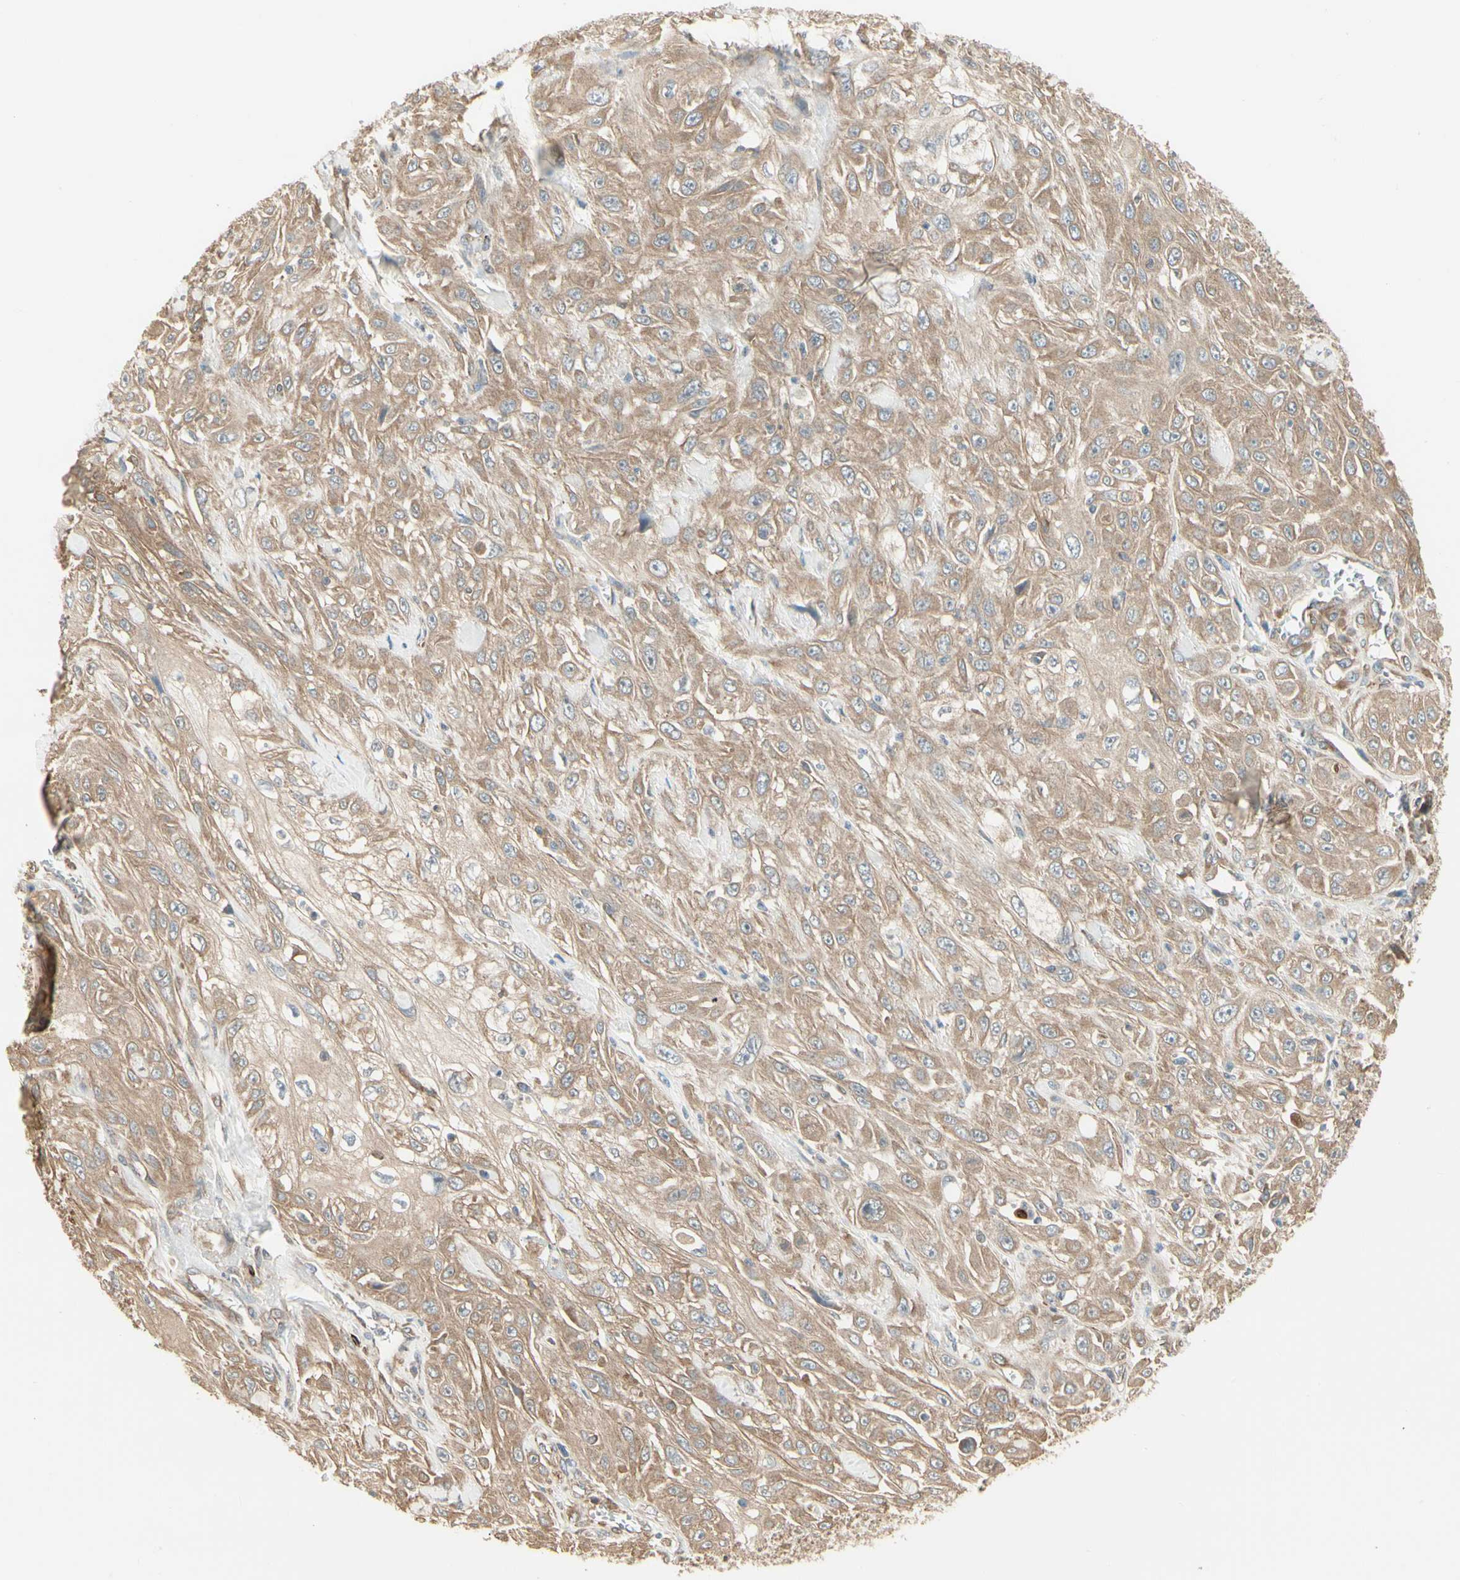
{"staining": {"intensity": "moderate", "quantity": ">75%", "location": "cytoplasmic/membranous"}, "tissue": "skin cancer", "cell_type": "Tumor cells", "image_type": "cancer", "snomed": [{"axis": "morphology", "description": "Squamous cell carcinoma, NOS"}, {"axis": "morphology", "description": "Squamous cell carcinoma, metastatic, NOS"}, {"axis": "topography", "description": "Skin"}, {"axis": "topography", "description": "Lymph node"}], "caption": "Tumor cells display medium levels of moderate cytoplasmic/membranous staining in approximately >75% of cells in skin cancer.", "gene": "IRAG1", "patient": {"sex": "male", "age": 75}}